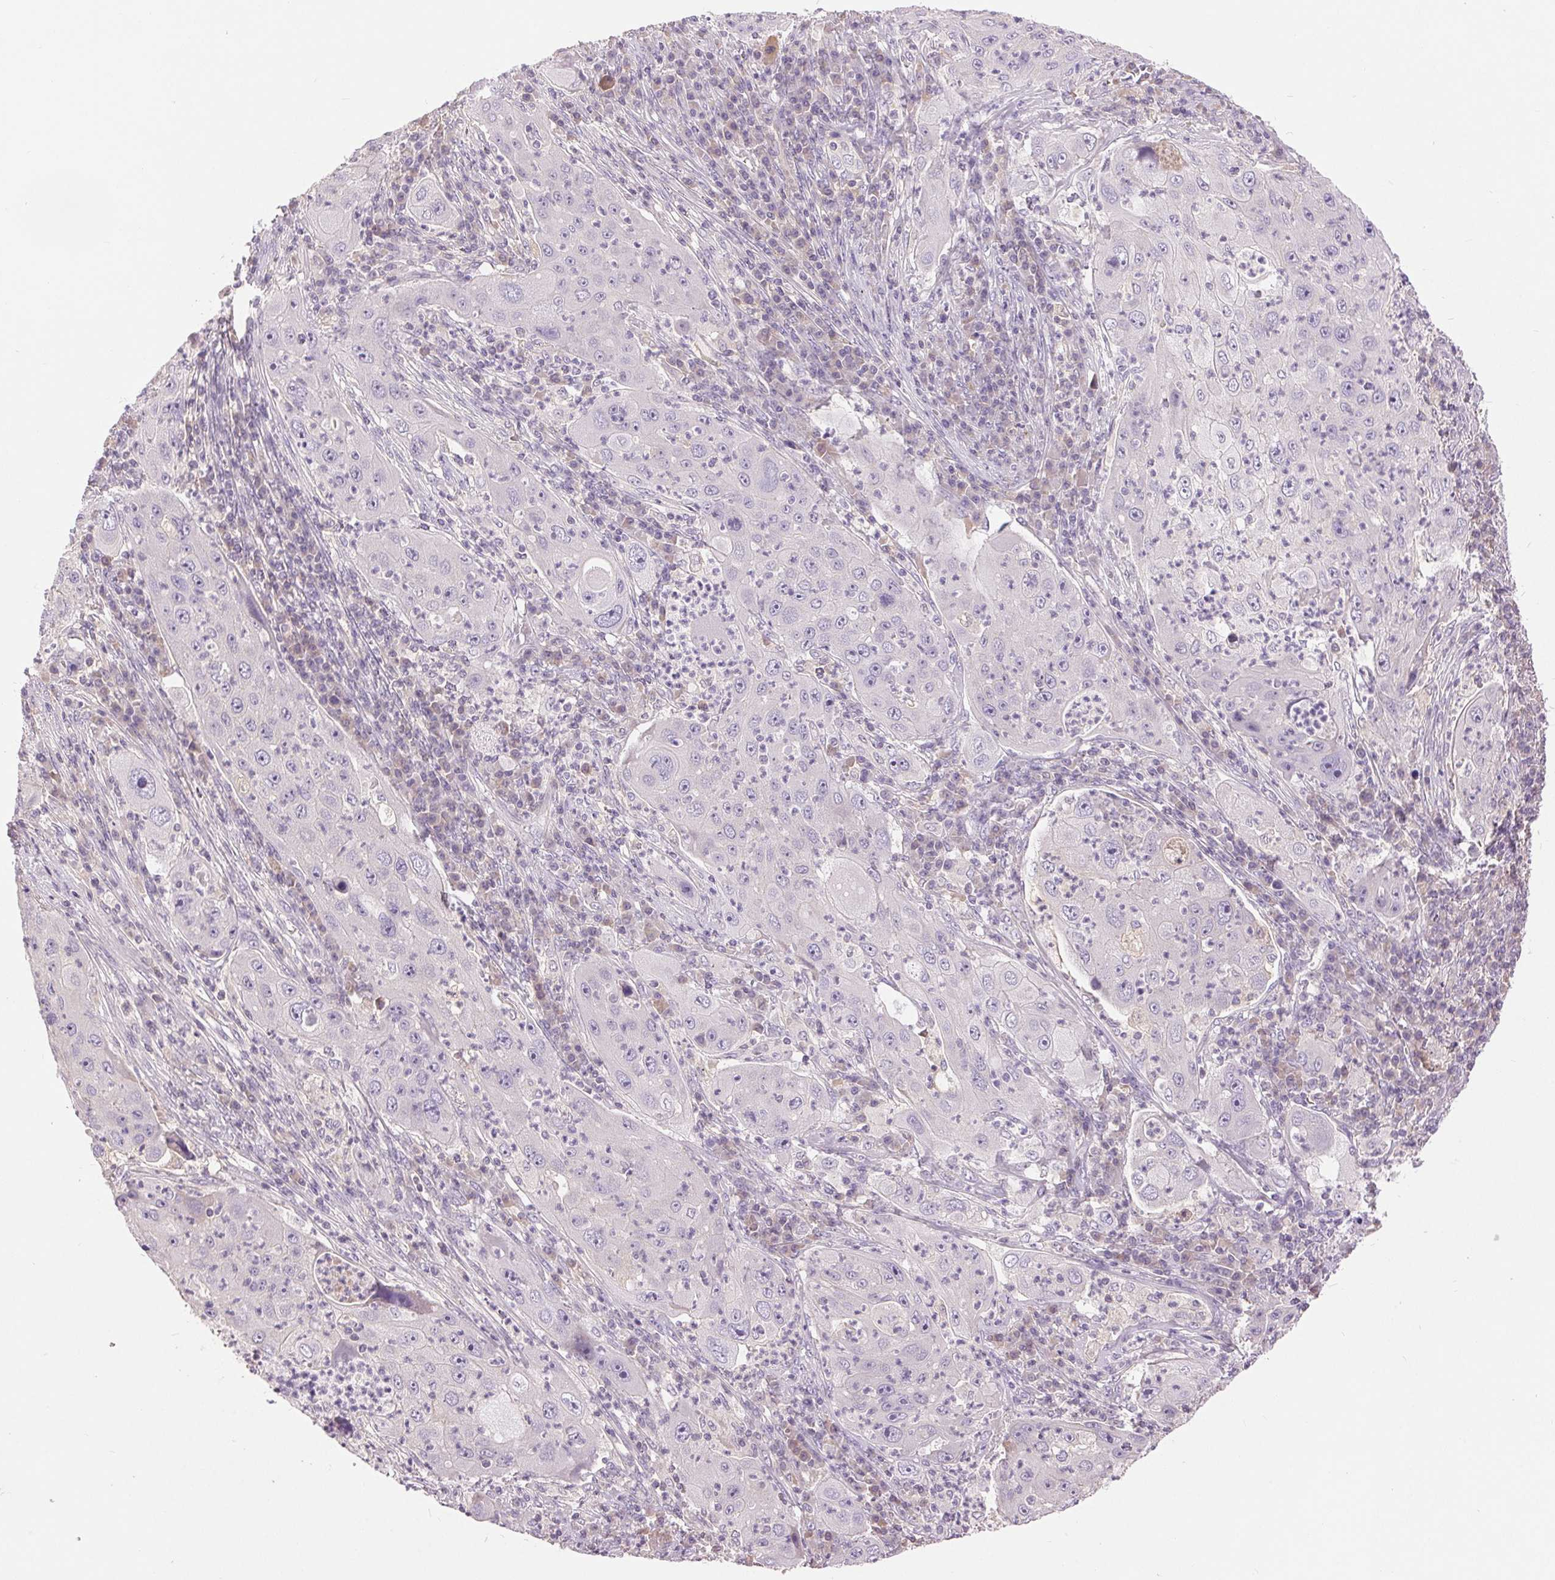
{"staining": {"intensity": "negative", "quantity": "none", "location": "none"}, "tissue": "lung cancer", "cell_type": "Tumor cells", "image_type": "cancer", "snomed": [{"axis": "morphology", "description": "Squamous cell carcinoma, NOS"}, {"axis": "topography", "description": "Lung"}], "caption": "Immunohistochemical staining of lung squamous cell carcinoma reveals no significant staining in tumor cells.", "gene": "FXYD4", "patient": {"sex": "female", "age": 59}}